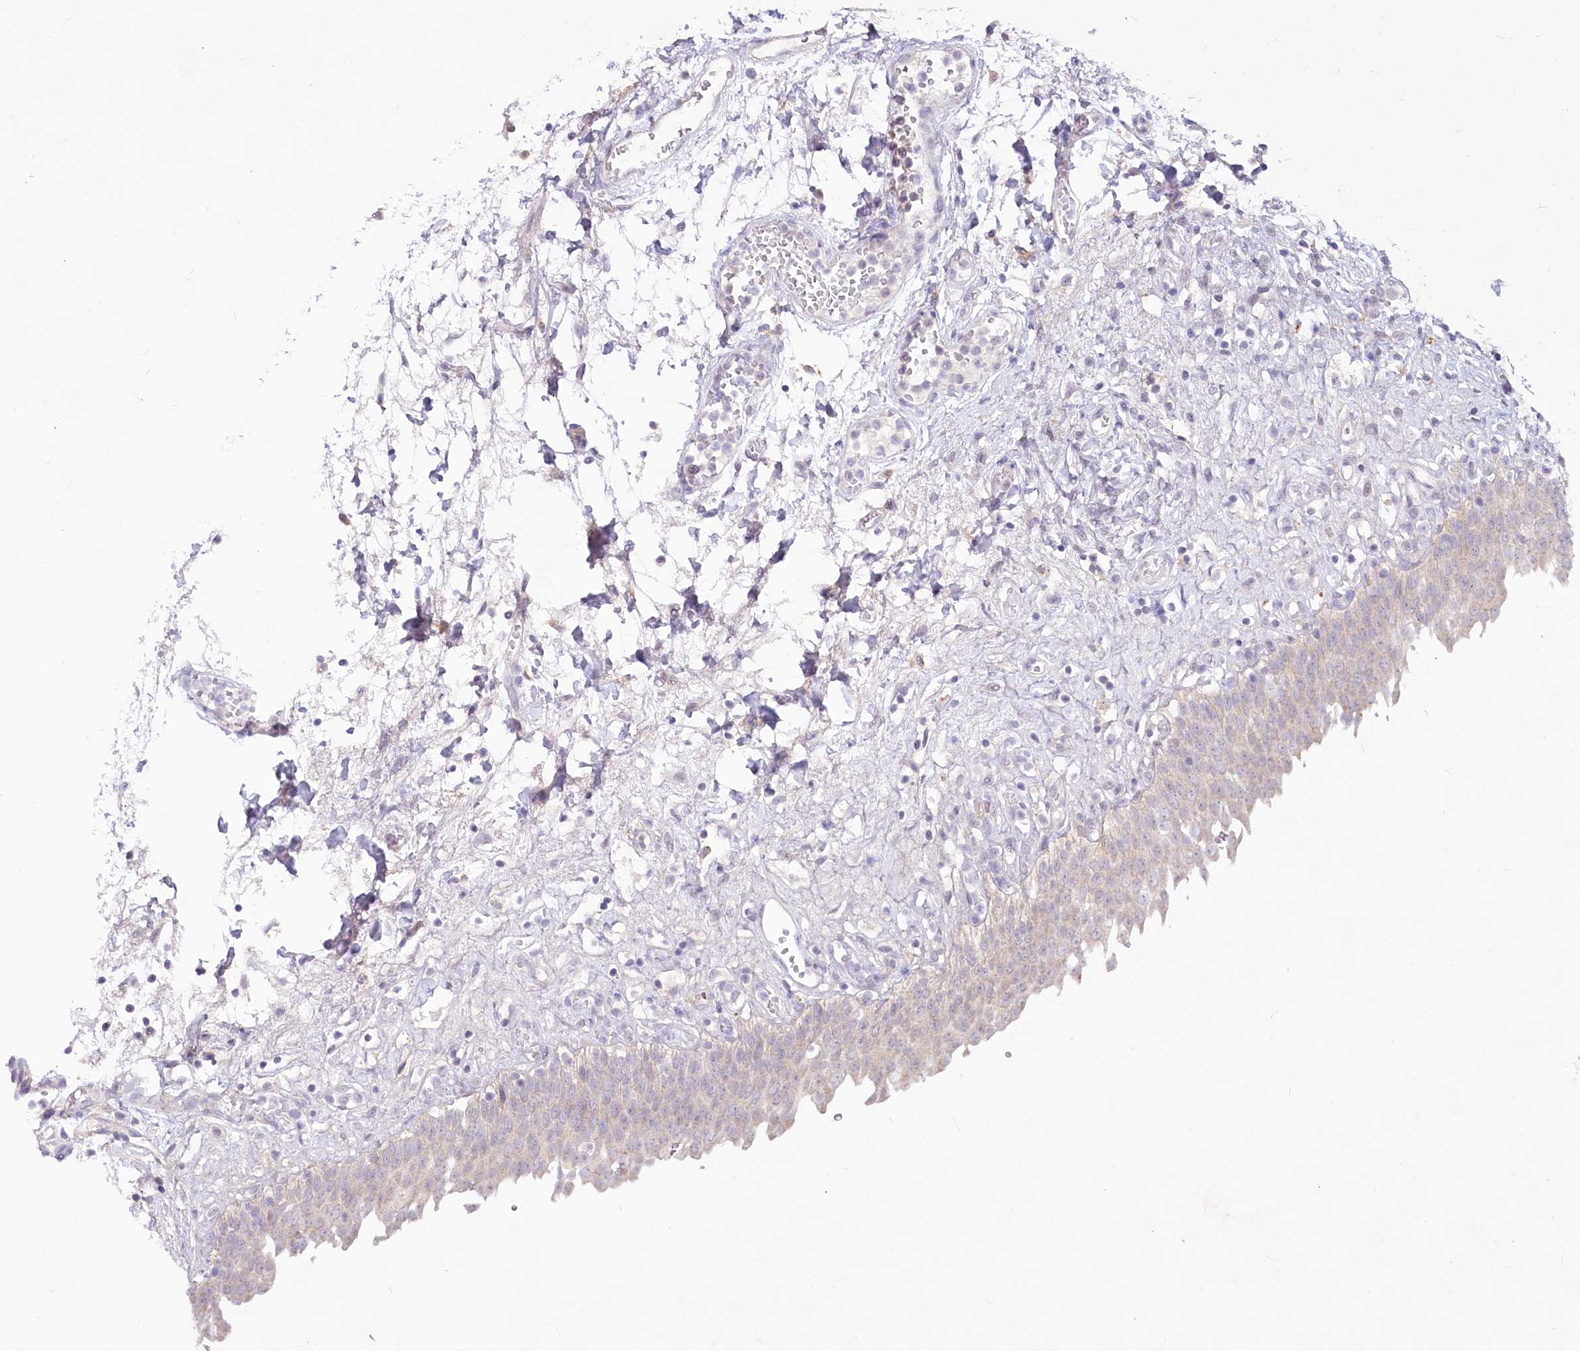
{"staining": {"intensity": "weak", "quantity": "<25%", "location": "cytoplasmic/membranous"}, "tissue": "urinary bladder", "cell_type": "Urothelial cells", "image_type": "normal", "snomed": [{"axis": "morphology", "description": "Urothelial carcinoma, High grade"}, {"axis": "topography", "description": "Urinary bladder"}], "caption": "Protein analysis of unremarkable urinary bladder demonstrates no significant positivity in urothelial cells.", "gene": "EFHC2", "patient": {"sex": "male", "age": 46}}